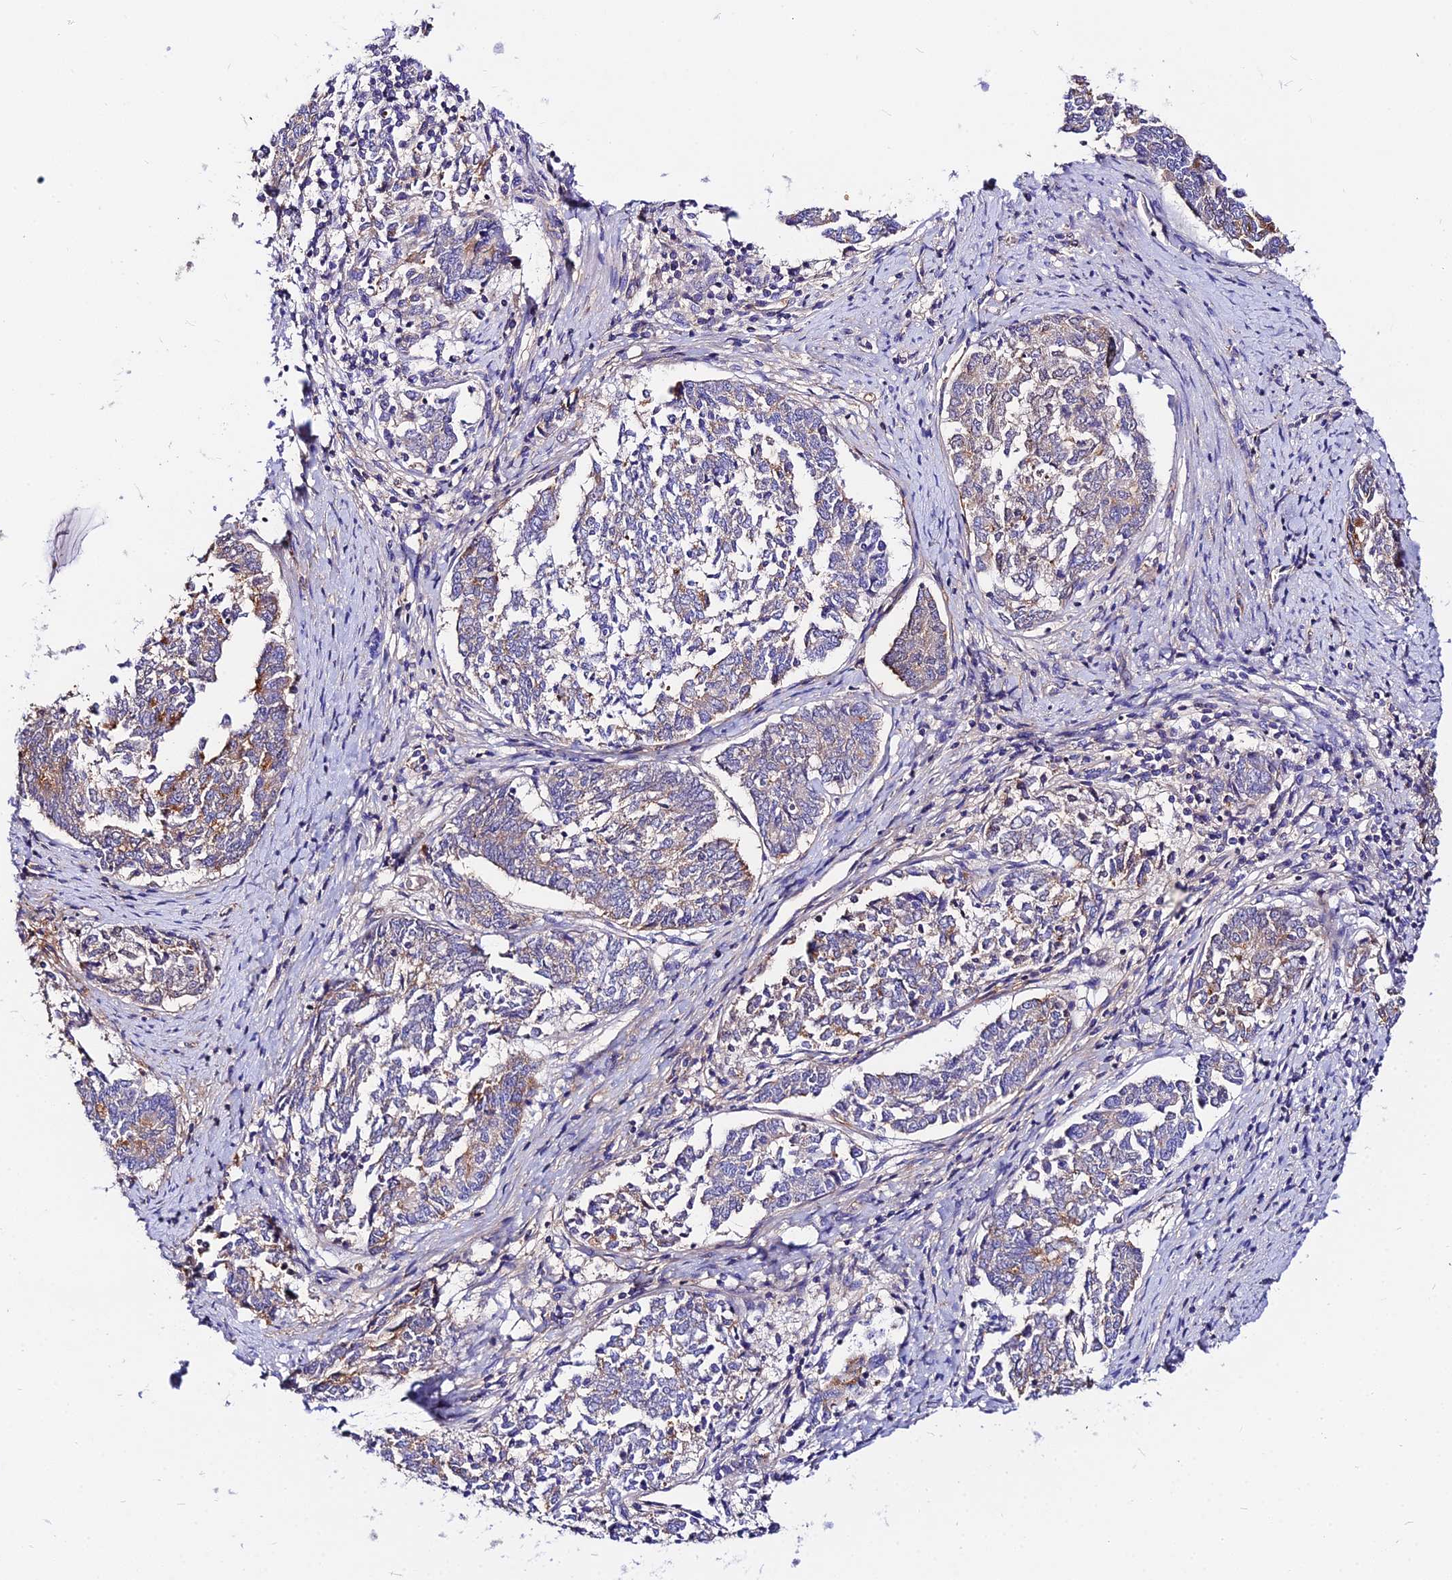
{"staining": {"intensity": "moderate", "quantity": "<25%", "location": "cytoplasmic/membranous"}, "tissue": "endometrial cancer", "cell_type": "Tumor cells", "image_type": "cancer", "snomed": [{"axis": "morphology", "description": "Adenocarcinoma, NOS"}, {"axis": "topography", "description": "Endometrium"}], "caption": "Endometrial adenocarcinoma stained with DAB IHC displays low levels of moderate cytoplasmic/membranous positivity in approximately <25% of tumor cells.", "gene": "DAW1", "patient": {"sex": "female", "age": 80}}